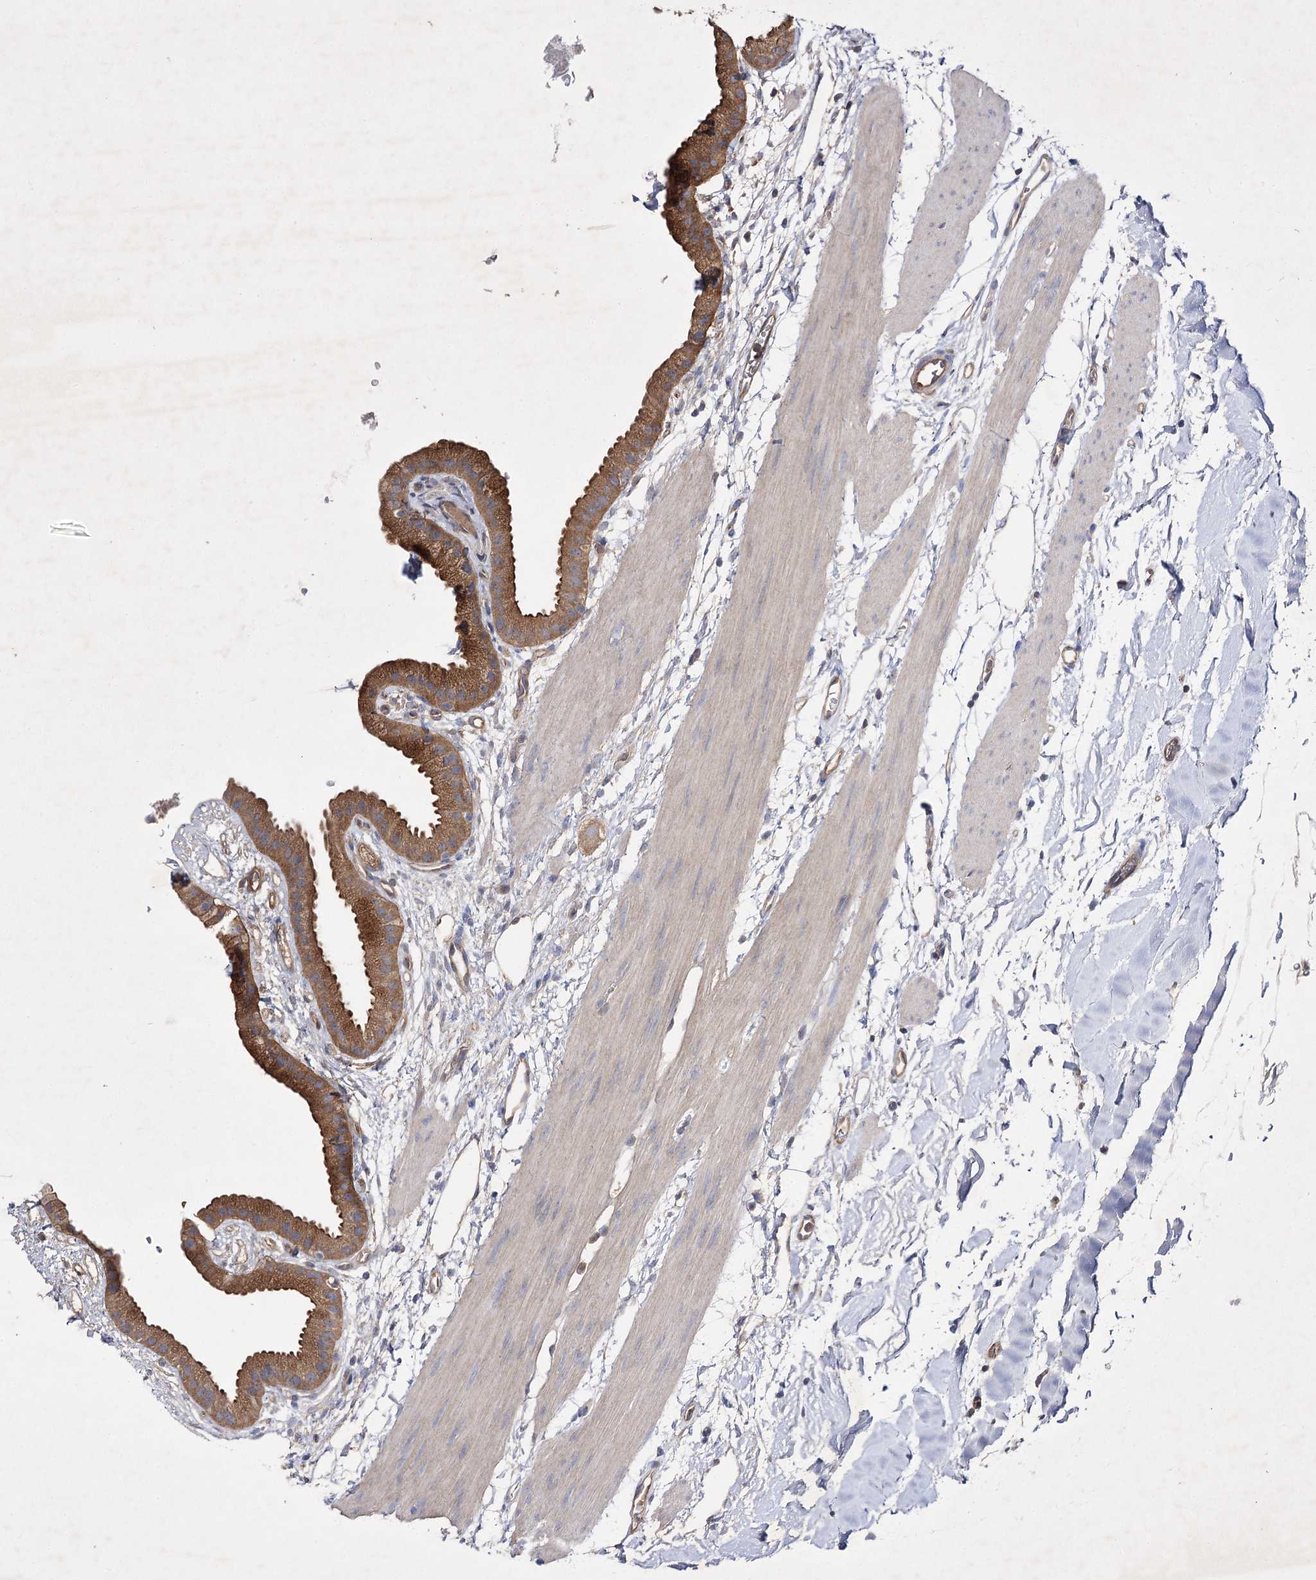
{"staining": {"intensity": "moderate", "quantity": ">75%", "location": "cytoplasmic/membranous"}, "tissue": "gallbladder", "cell_type": "Glandular cells", "image_type": "normal", "snomed": [{"axis": "morphology", "description": "Normal tissue, NOS"}, {"axis": "topography", "description": "Gallbladder"}], "caption": "Immunohistochemical staining of benign human gallbladder reveals >75% levels of moderate cytoplasmic/membranous protein positivity in approximately >75% of glandular cells.", "gene": "BCR", "patient": {"sex": "female", "age": 64}}